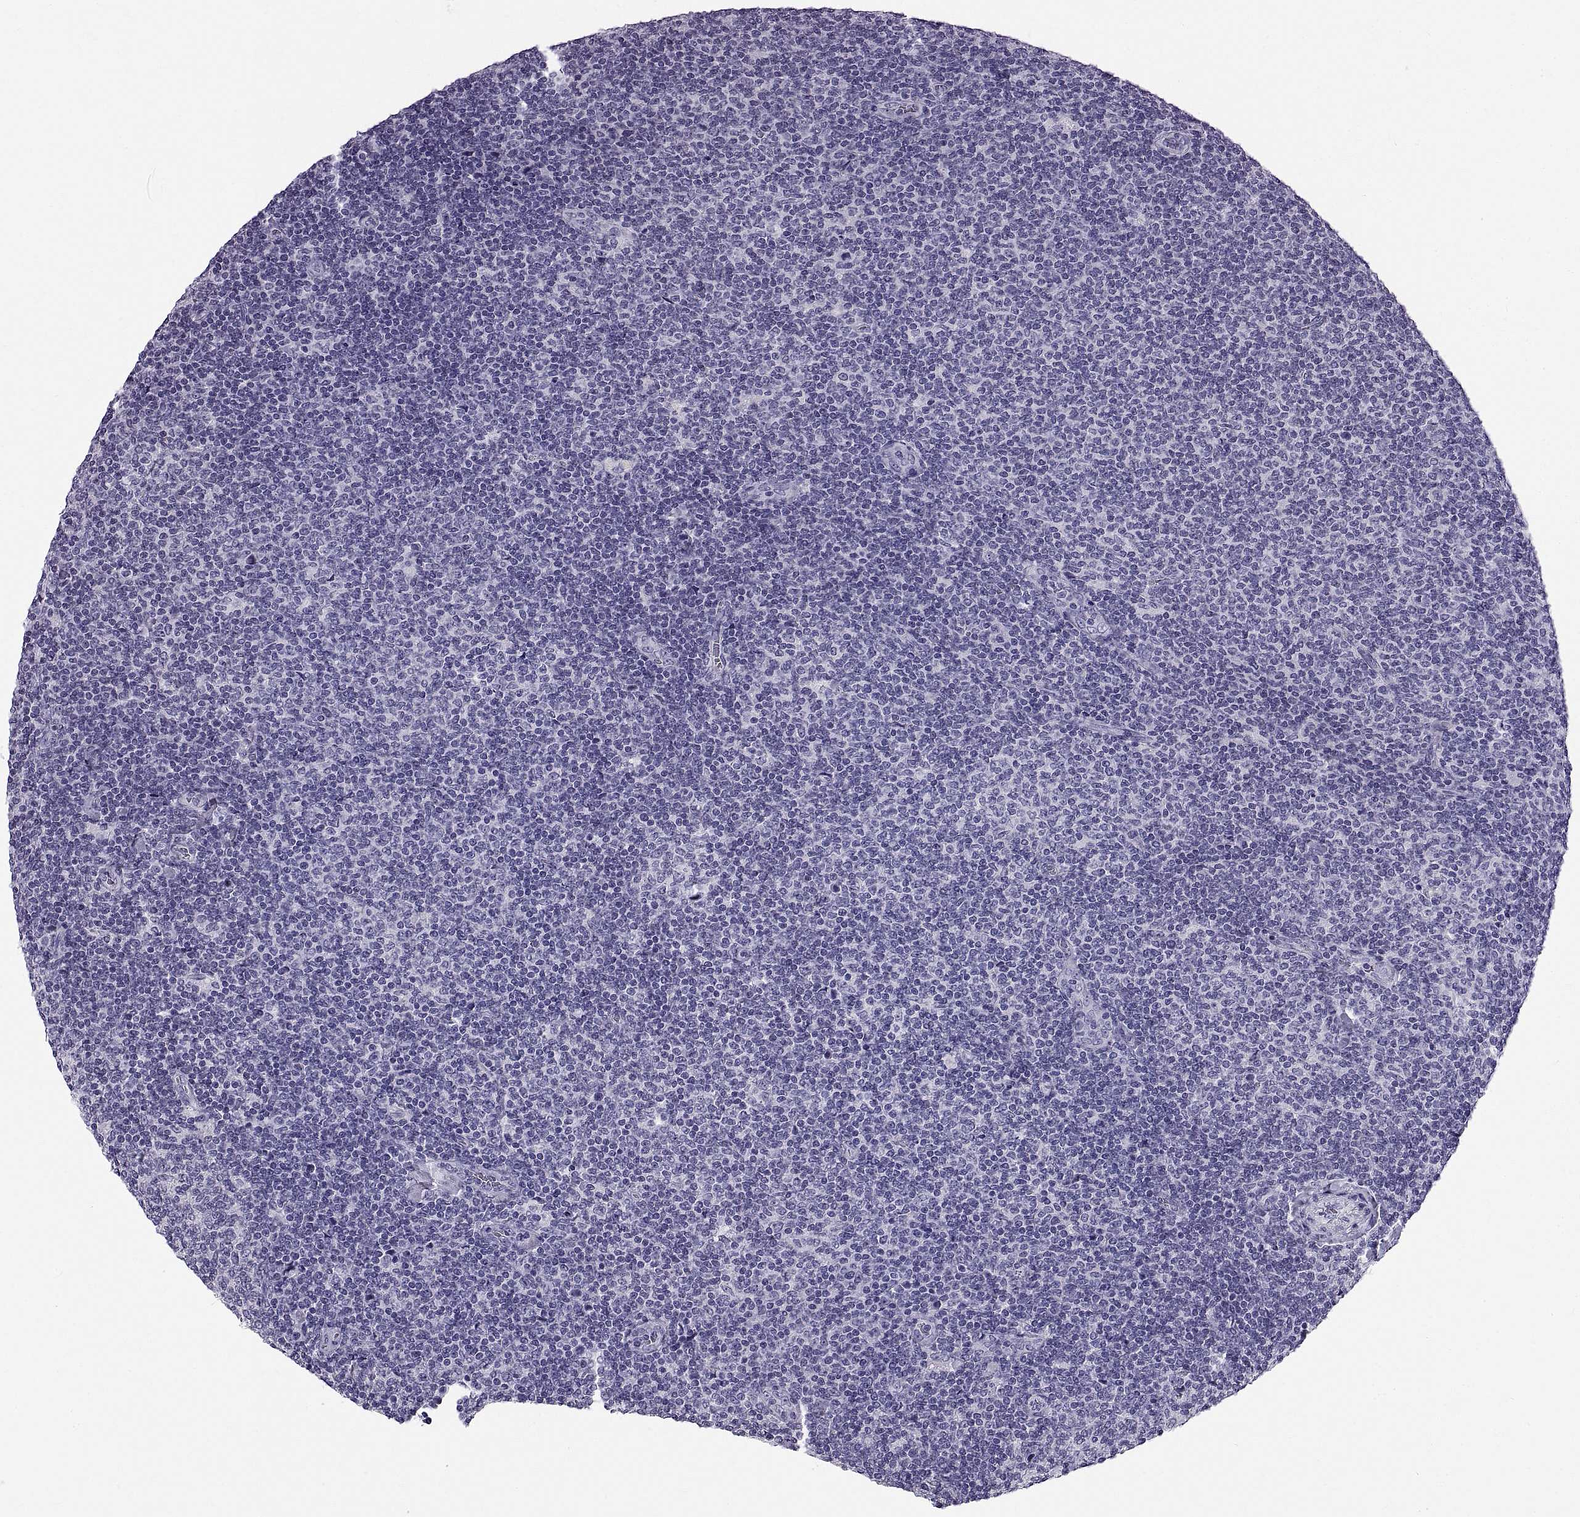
{"staining": {"intensity": "negative", "quantity": "none", "location": "none"}, "tissue": "lymphoma", "cell_type": "Tumor cells", "image_type": "cancer", "snomed": [{"axis": "morphology", "description": "Malignant lymphoma, non-Hodgkin's type, Low grade"}, {"axis": "topography", "description": "Lymph node"}], "caption": "There is no significant expression in tumor cells of lymphoma.", "gene": "WFDC8", "patient": {"sex": "male", "age": 52}}